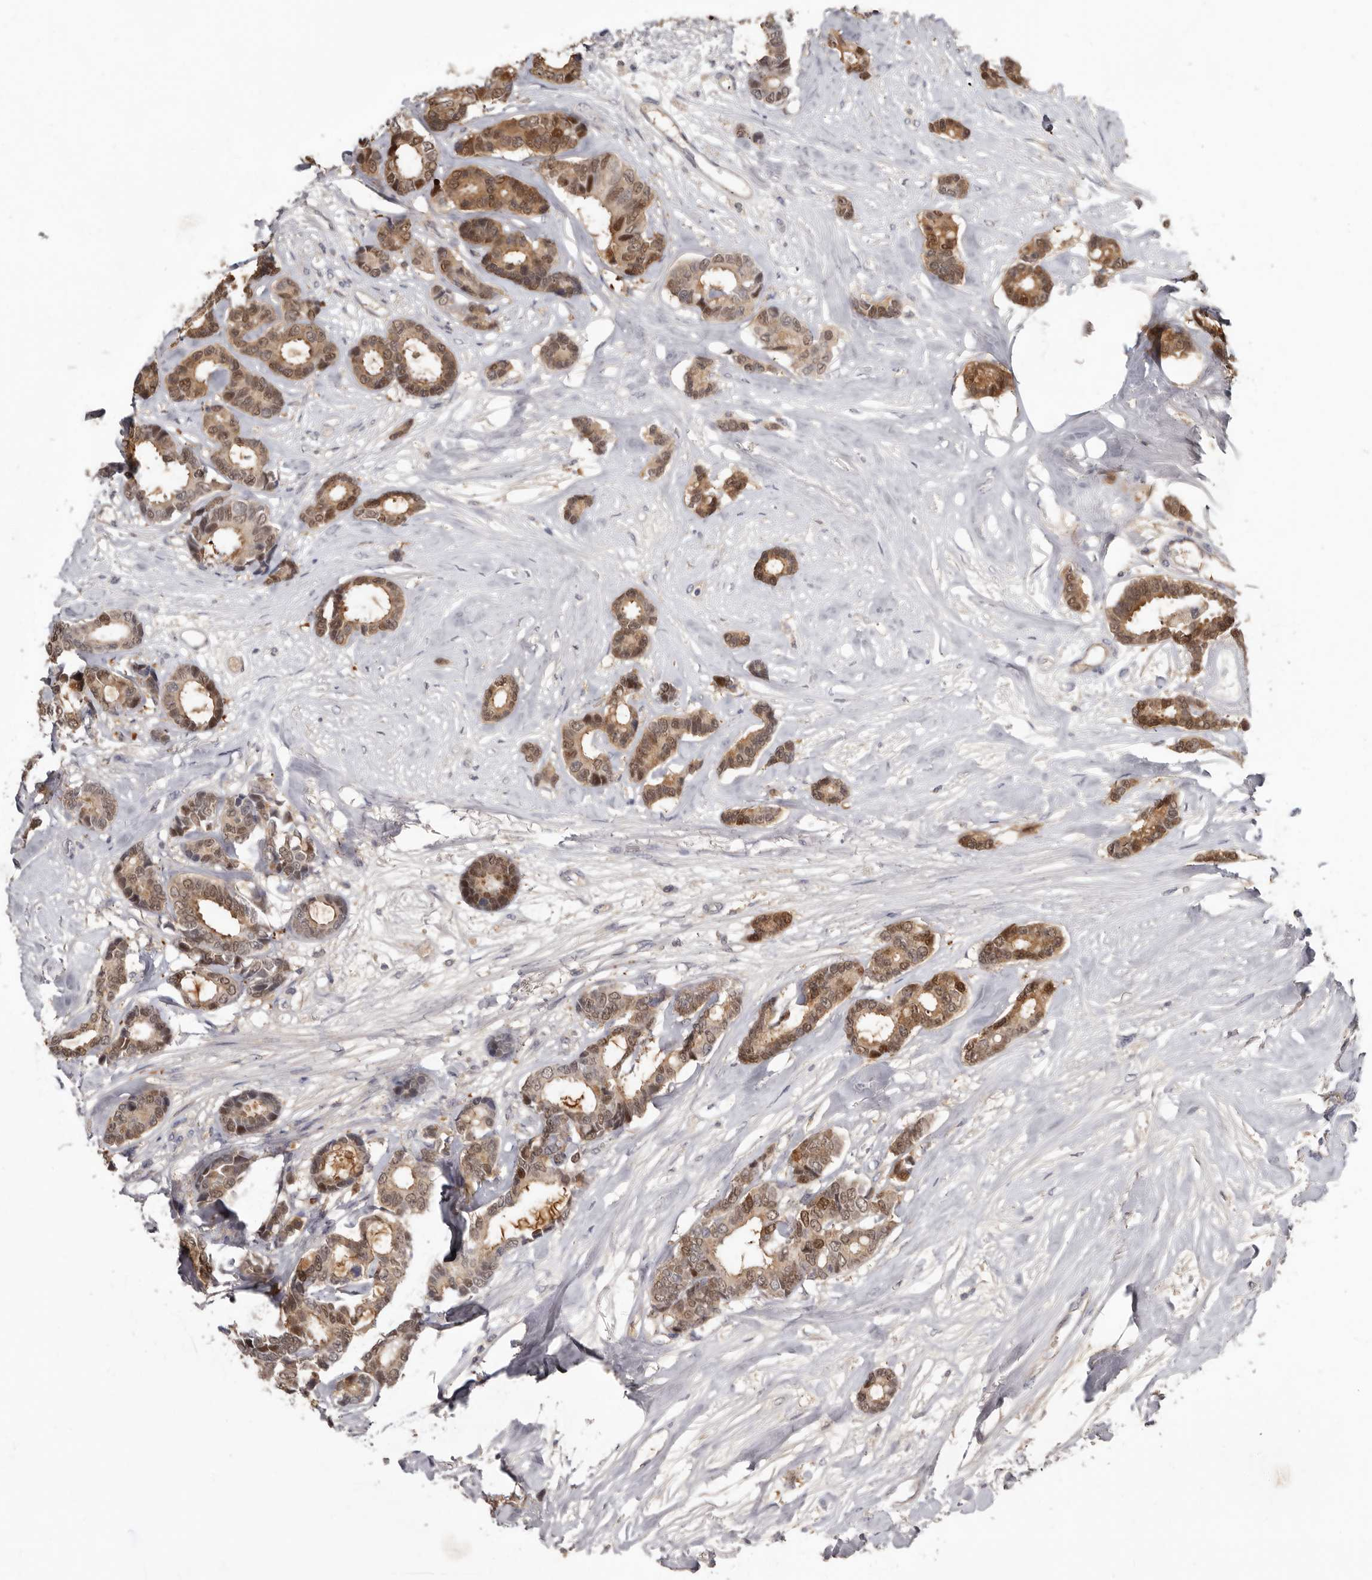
{"staining": {"intensity": "moderate", "quantity": ">75%", "location": "cytoplasmic/membranous,nuclear"}, "tissue": "breast cancer", "cell_type": "Tumor cells", "image_type": "cancer", "snomed": [{"axis": "morphology", "description": "Duct carcinoma"}, {"axis": "topography", "description": "Breast"}], "caption": "Immunohistochemistry (IHC) photomicrograph of neoplastic tissue: invasive ductal carcinoma (breast) stained using immunohistochemistry (IHC) reveals medium levels of moderate protein expression localized specifically in the cytoplasmic/membranous and nuclear of tumor cells, appearing as a cytoplasmic/membranous and nuclear brown color.", "gene": "RBKS", "patient": {"sex": "female", "age": 87}}